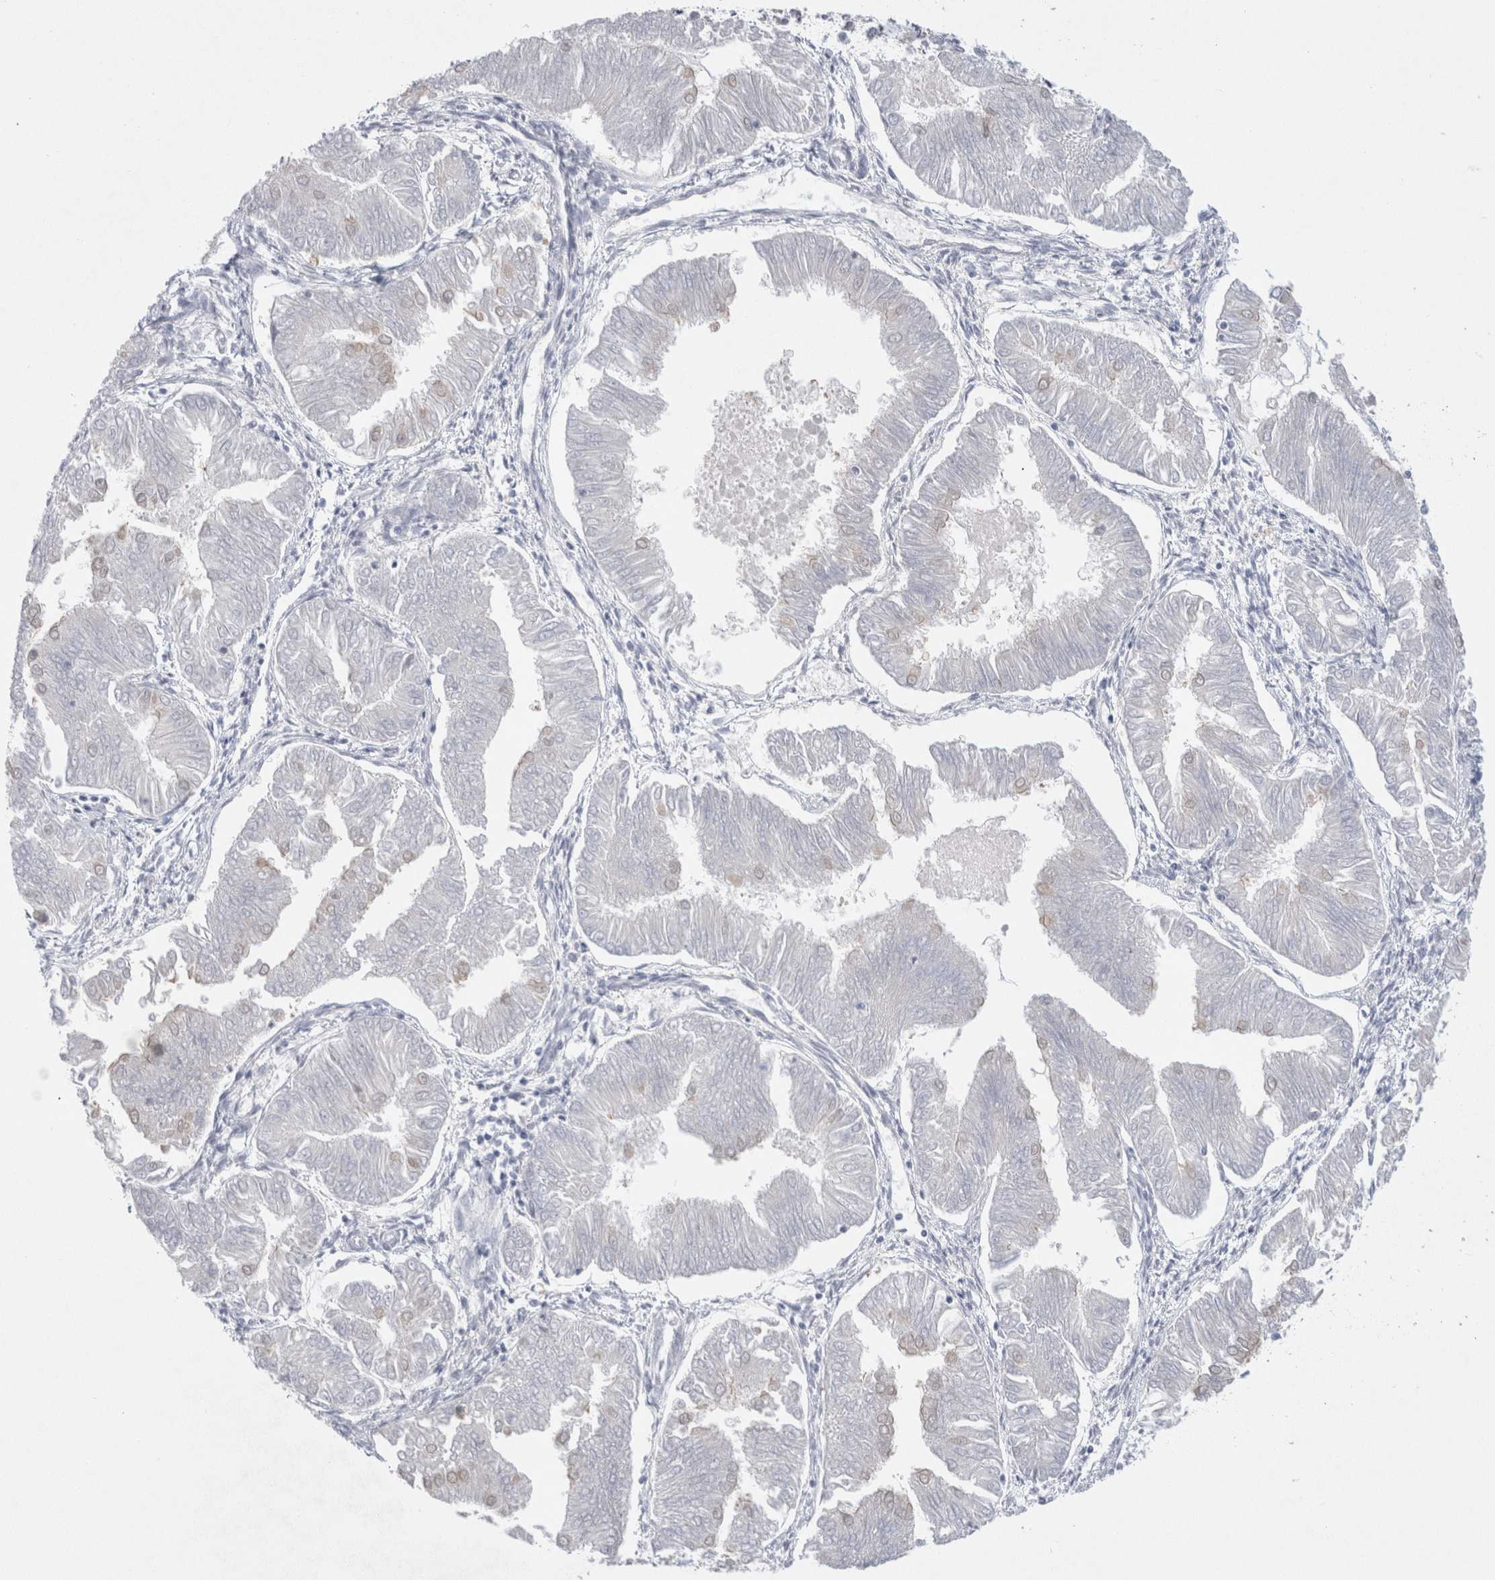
{"staining": {"intensity": "negative", "quantity": "none", "location": "none"}, "tissue": "endometrial cancer", "cell_type": "Tumor cells", "image_type": "cancer", "snomed": [{"axis": "morphology", "description": "Adenocarcinoma, NOS"}, {"axis": "topography", "description": "Endometrium"}], "caption": "High magnification brightfield microscopy of endometrial cancer (adenocarcinoma) stained with DAB (brown) and counterstained with hematoxylin (blue): tumor cells show no significant expression. (Immunohistochemistry (ihc), brightfield microscopy, high magnification).", "gene": "WIPF2", "patient": {"sex": "female", "age": 53}}